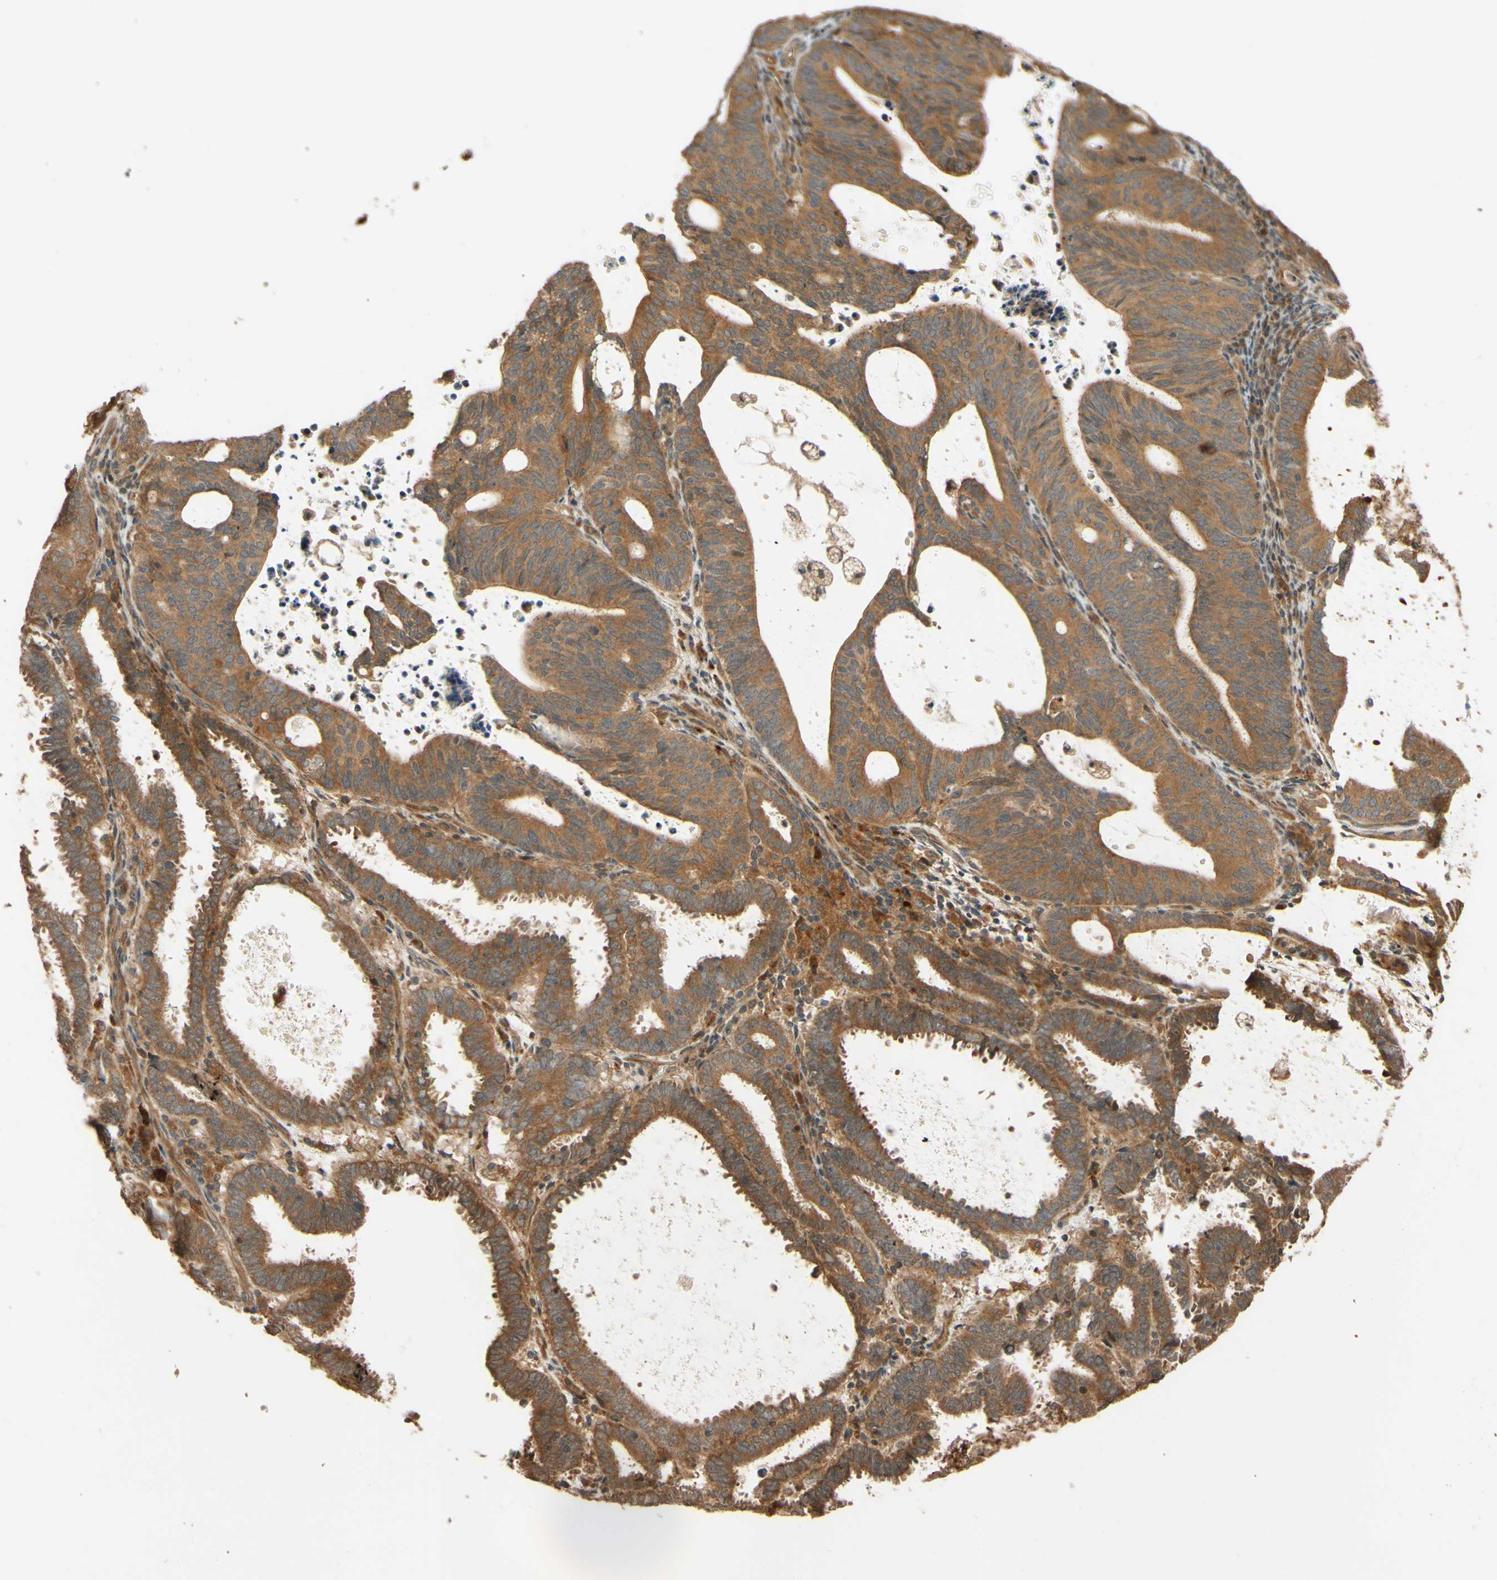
{"staining": {"intensity": "moderate", "quantity": ">75%", "location": "cytoplasmic/membranous"}, "tissue": "endometrial cancer", "cell_type": "Tumor cells", "image_type": "cancer", "snomed": [{"axis": "morphology", "description": "Adenocarcinoma, NOS"}, {"axis": "topography", "description": "Uterus"}], "caption": "DAB immunohistochemical staining of adenocarcinoma (endometrial) shows moderate cytoplasmic/membranous protein staining in about >75% of tumor cells. The staining was performed using DAB, with brown indicating positive protein expression. Nuclei are stained blue with hematoxylin.", "gene": "RNF19A", "patient": {"sex": "female", "age": 83}}